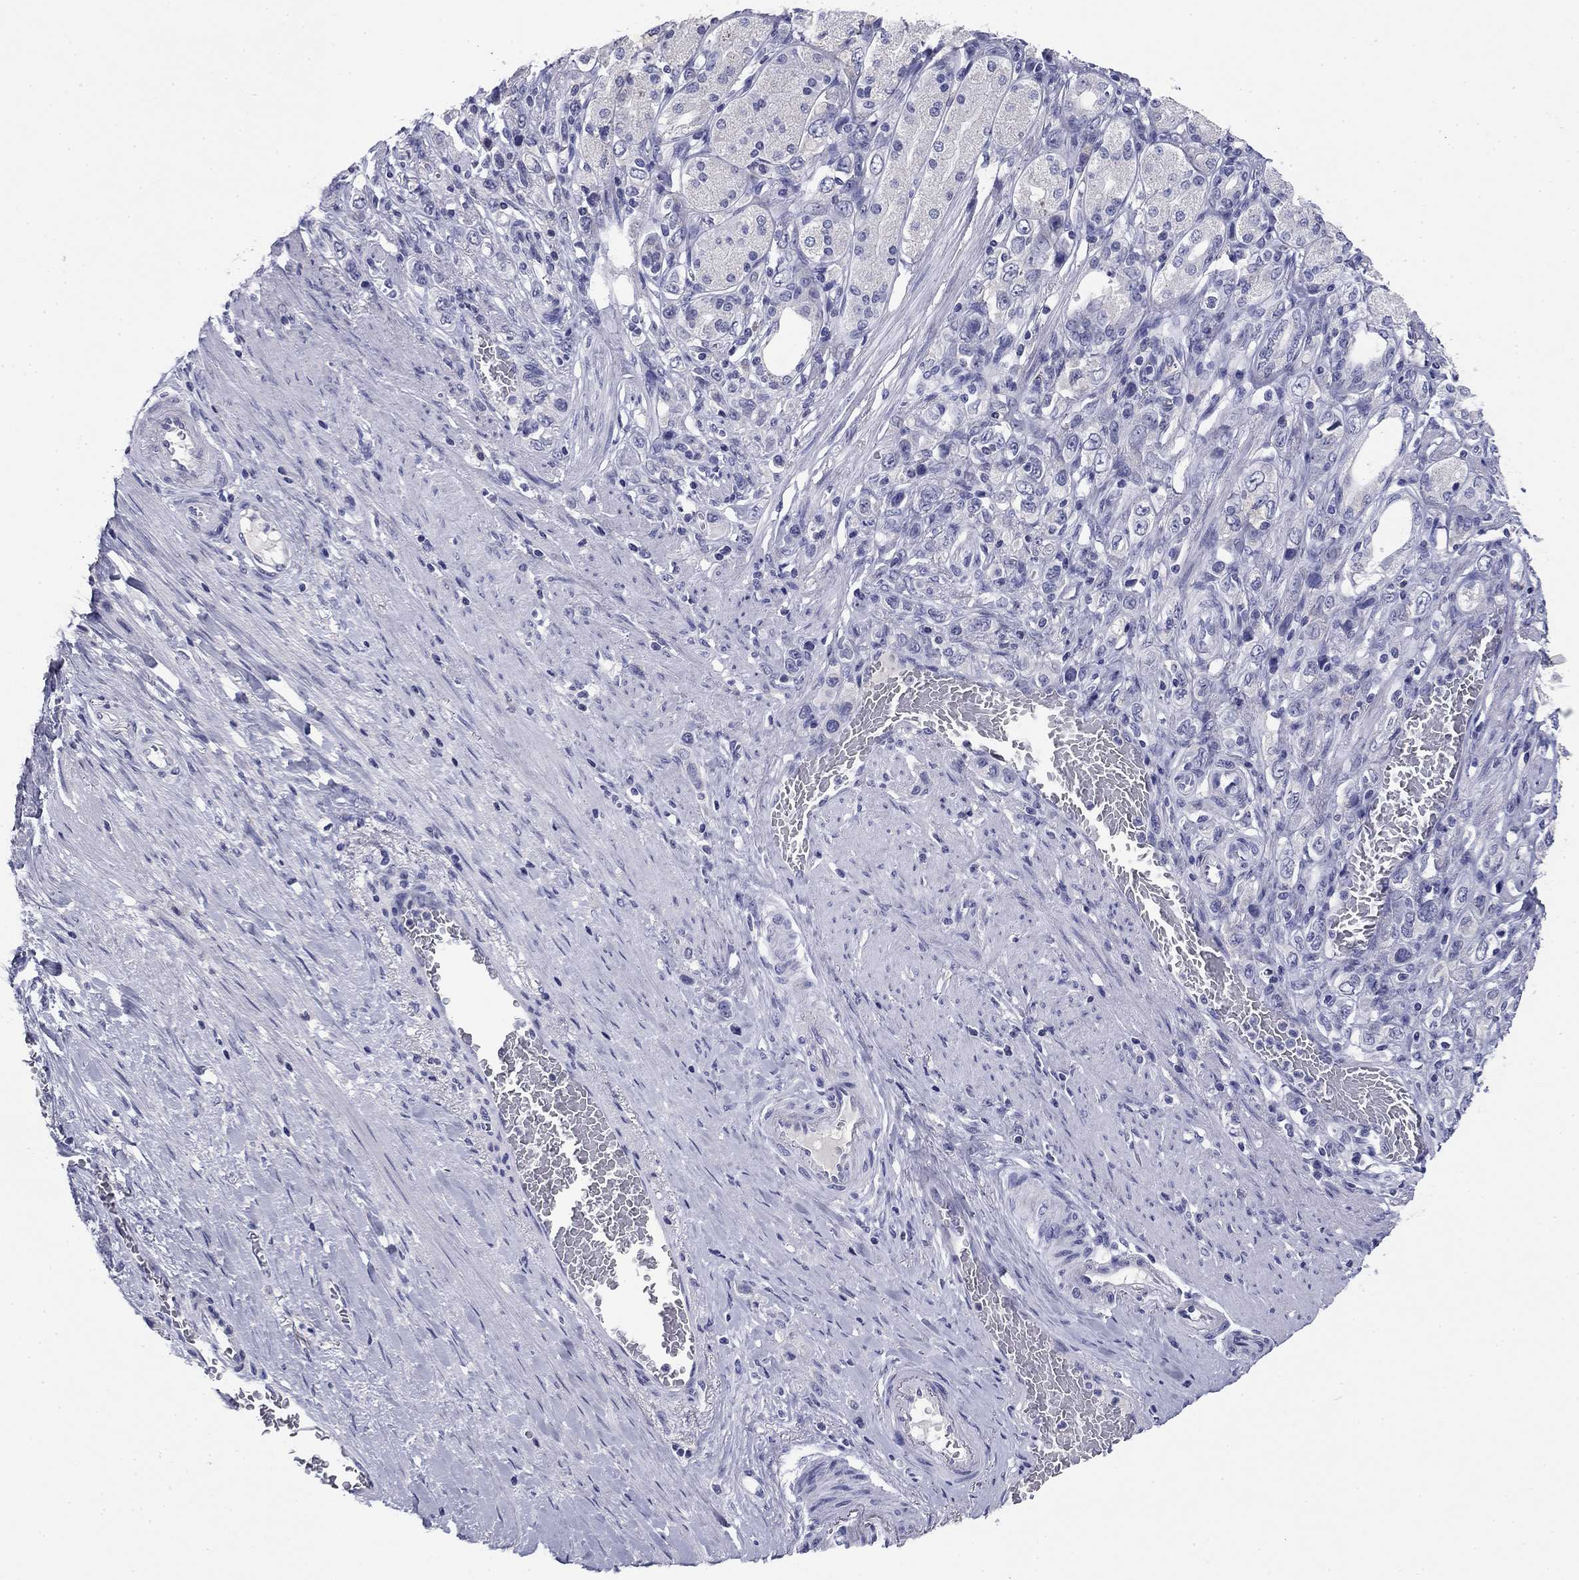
{"staining": {"intensity": "negative", "quantity": "none", "location": "none"}, "tissue": "stomach cancer", "cell_type": "Tumor cells", "image_type": "cancer", "snomed": [{"axis": "morphology", "description": "Normal tissue, NOS"}, {"axis": "morphology", "description": "Adenocarcinoma, NOS"}, {"axis": "morphology", "description": "Adenocarcinoma, High grade"}, {"axis": "topography", "description": "Stomach, upper"}, {"axis": "topography", "description": "Stomach"}], "caption": "Stomach cancer stained for a protein using immunohistochemistry displays no positivity tumor cells.", "gene": "ABCC2", "patient": {"sex": "female", "age": 65}}